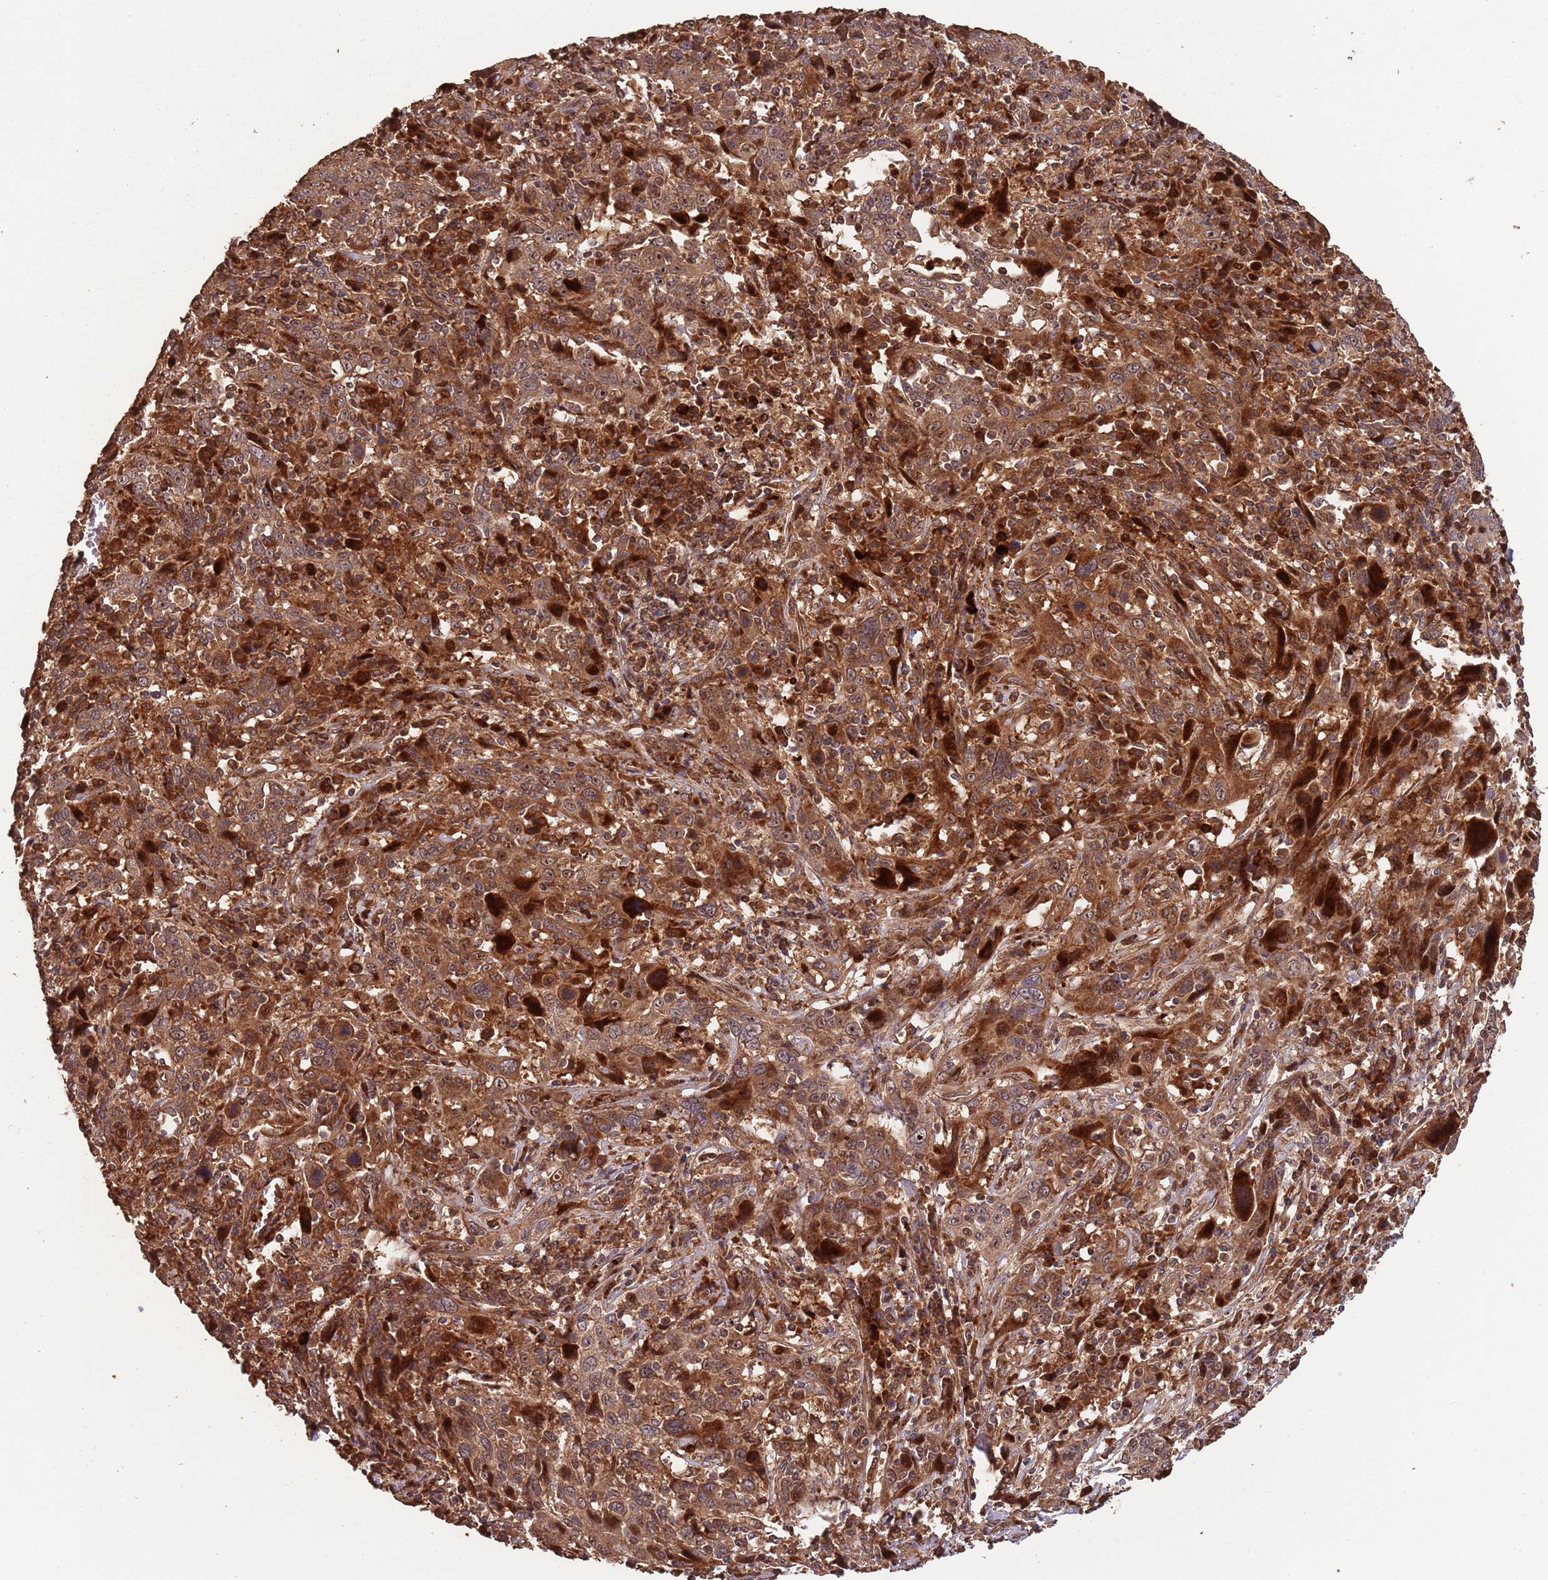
{"staining": {"intensity": "moderate", "quantity": ">75%", "location": "cytoplasmic/membranous"}, "tissue": "cervical cancer", "cell_type": "Tumor cells", "image_type": "cancer", "snomed": [{"axis": "morphology", "description": "Squamous cell carcinoma, NOS"}, {"axis": "topography", "description": "Cervix"}], "caption": "There is medium levels of moderate cytoplasmic/membranous staining in tumor cells of squamous cell carcinoma (cervical), as demonstrated by immunohistochemical staining (brown color).", "gene": "ZNF428", "patient": {"sex": "female", "age": 46}}